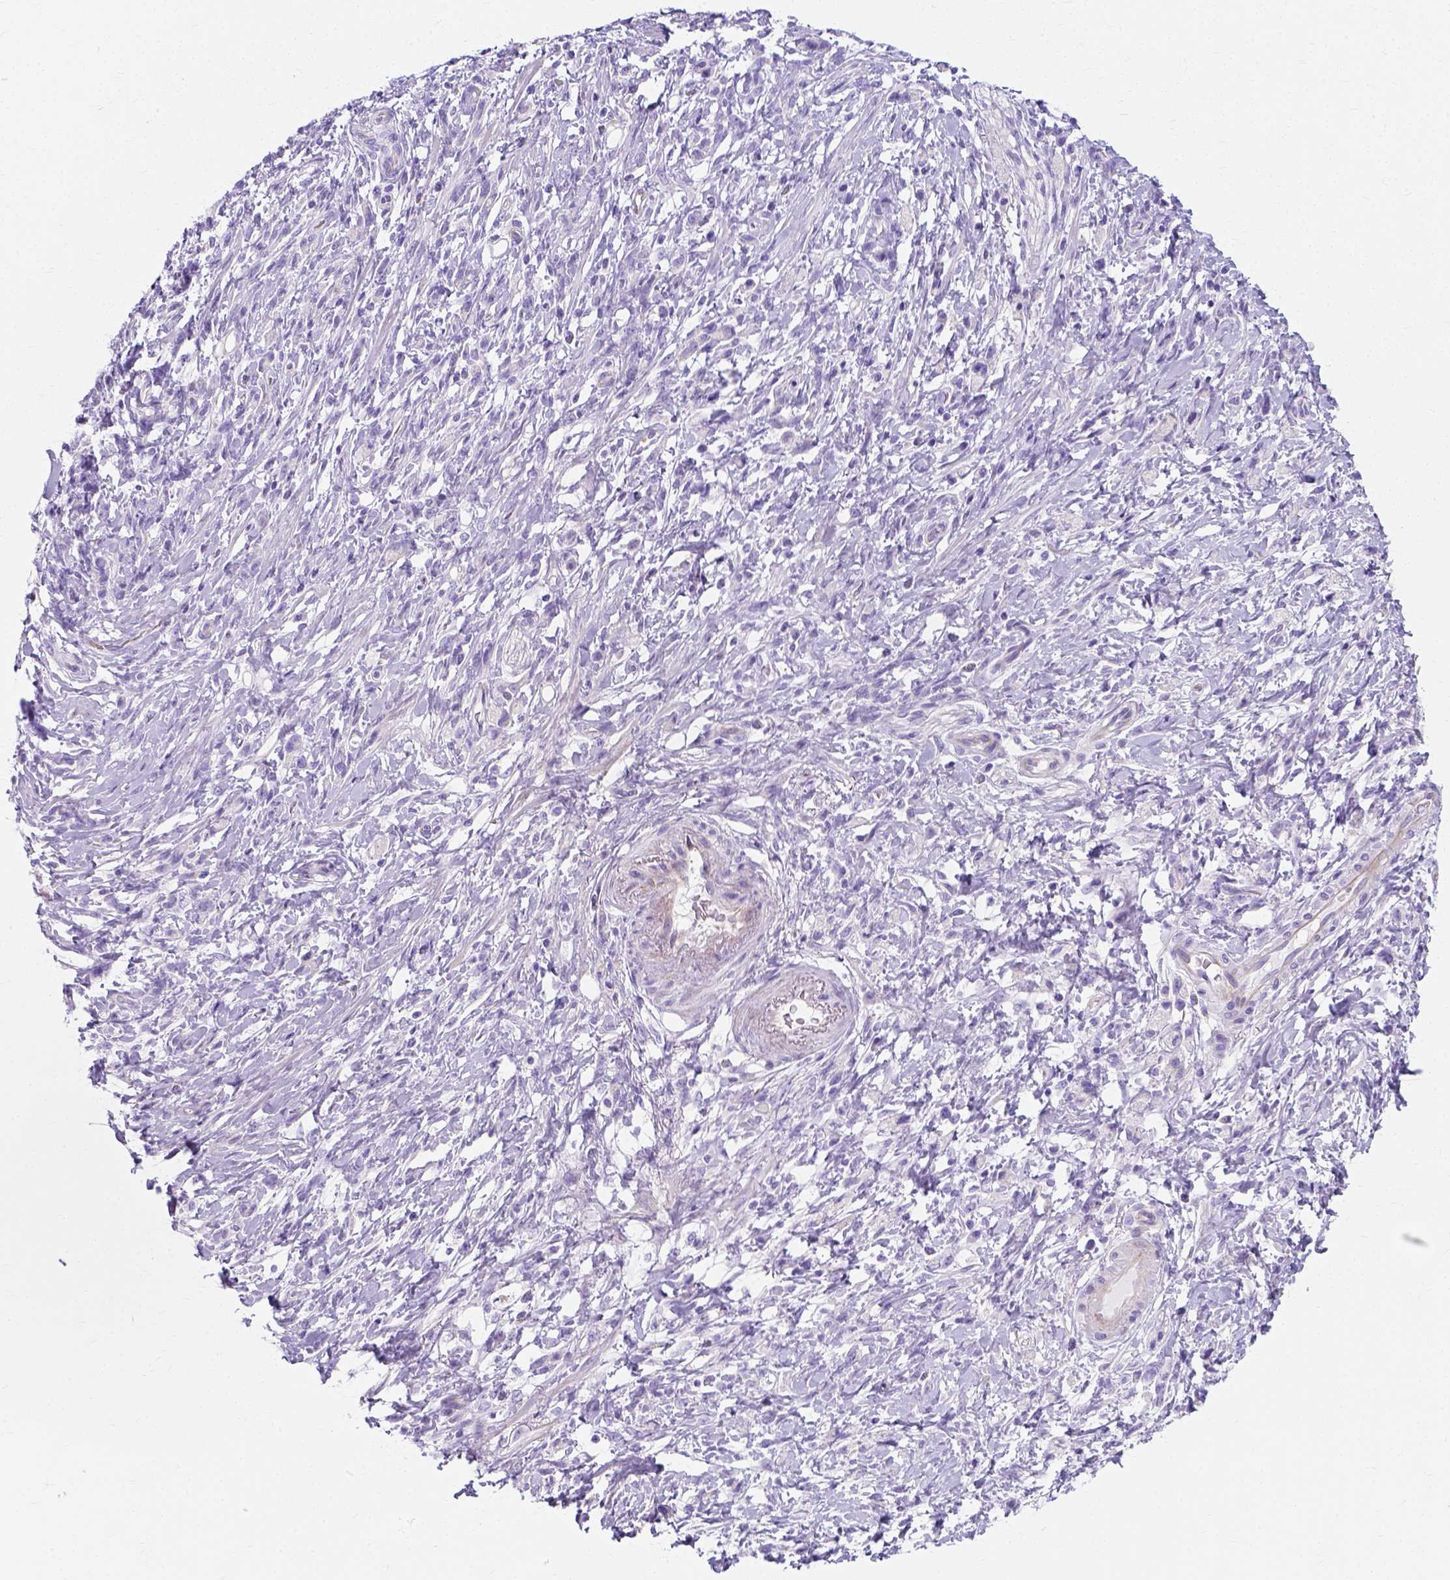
{"staining": {"intensity": "negative", "quantity": "none", "location": "none"}, "tissue": "stomach cancer", "cell_type": "Tumor cells", "image_type": "cancer", "snomed": [{"axis": "morphology", "description": "Adenocarcinoma, NOS"}, {"axis": "topography", "description": "Stomach"}], "caption": "Micrograph shows no protein staining in tumor cells of adenocarcinoma (stomach) tissue.", "gene": "MYH15", "patient": {"sex": "female", "age": 84}}